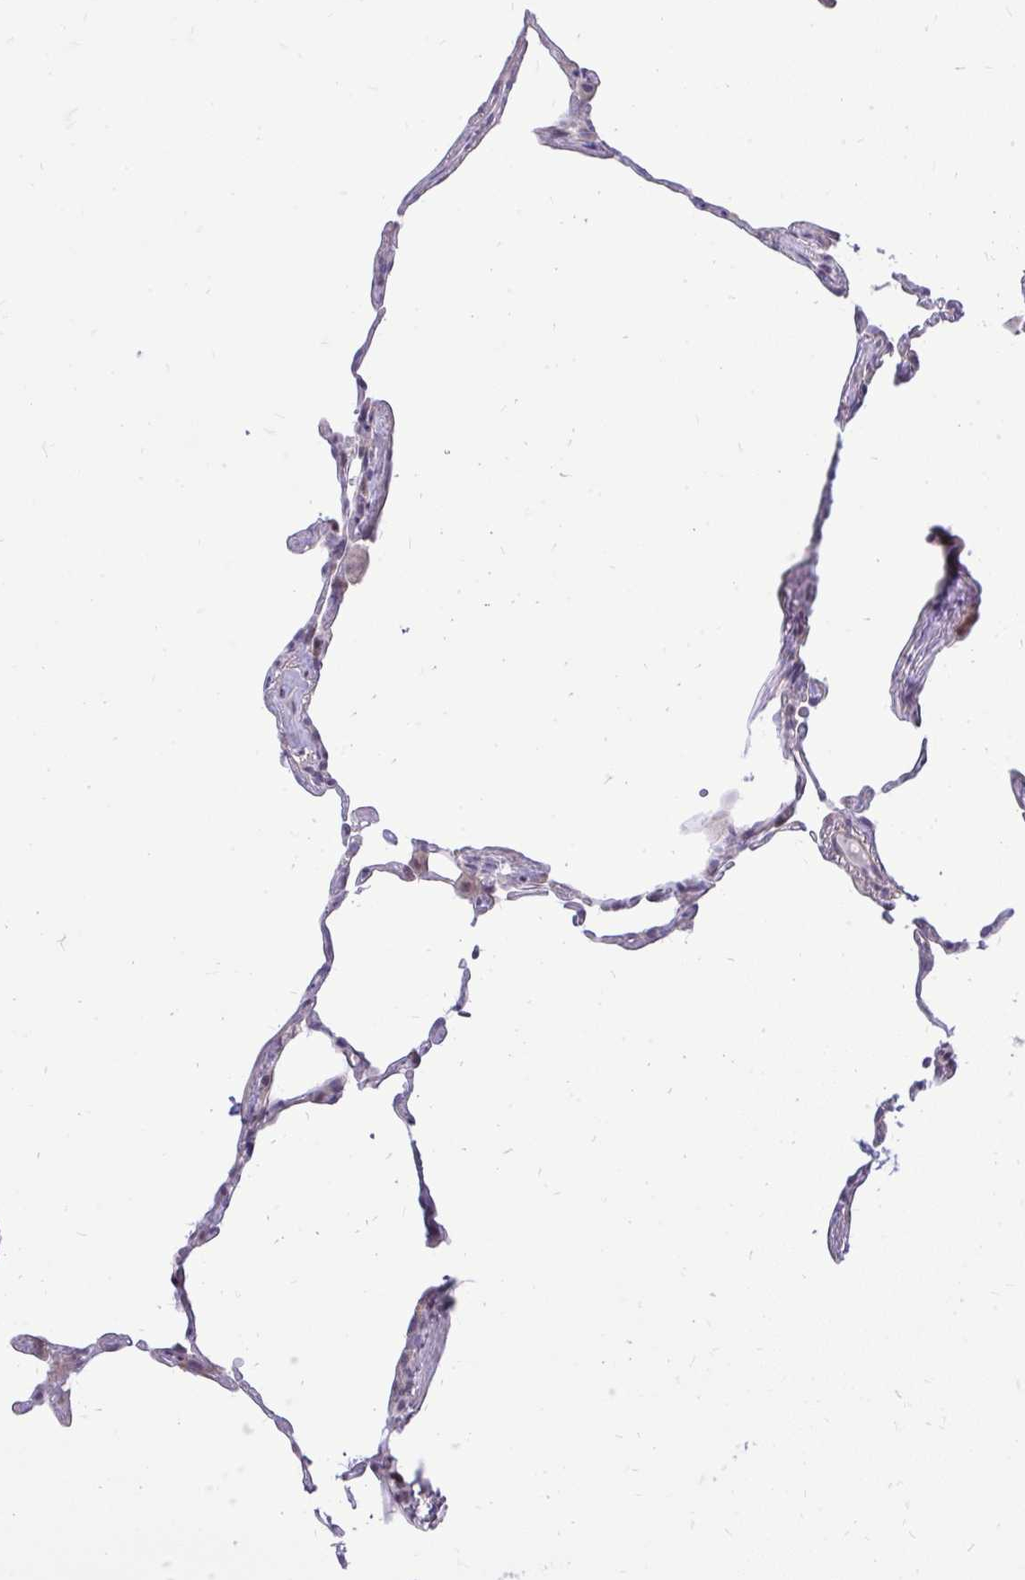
{"staining": {"intensity": "negative", "quantity": "none", "location": "none"}, "tissue": "lung", "cell_type": "Alveolar cells", "image_type": "normal", "snomed": [{"axis": "morphology", "description": "Normal tissue, NOS"}, {"axis": "topography", "description": "Lung"}], "caption": "Immunohistochemistry (IHC) image of unremarkable lung stained for a protein (brown), which exhibits no staining in alveolar cells.", "gene": "OR8D1", "patient": {"sex": "female", "age": 57}}